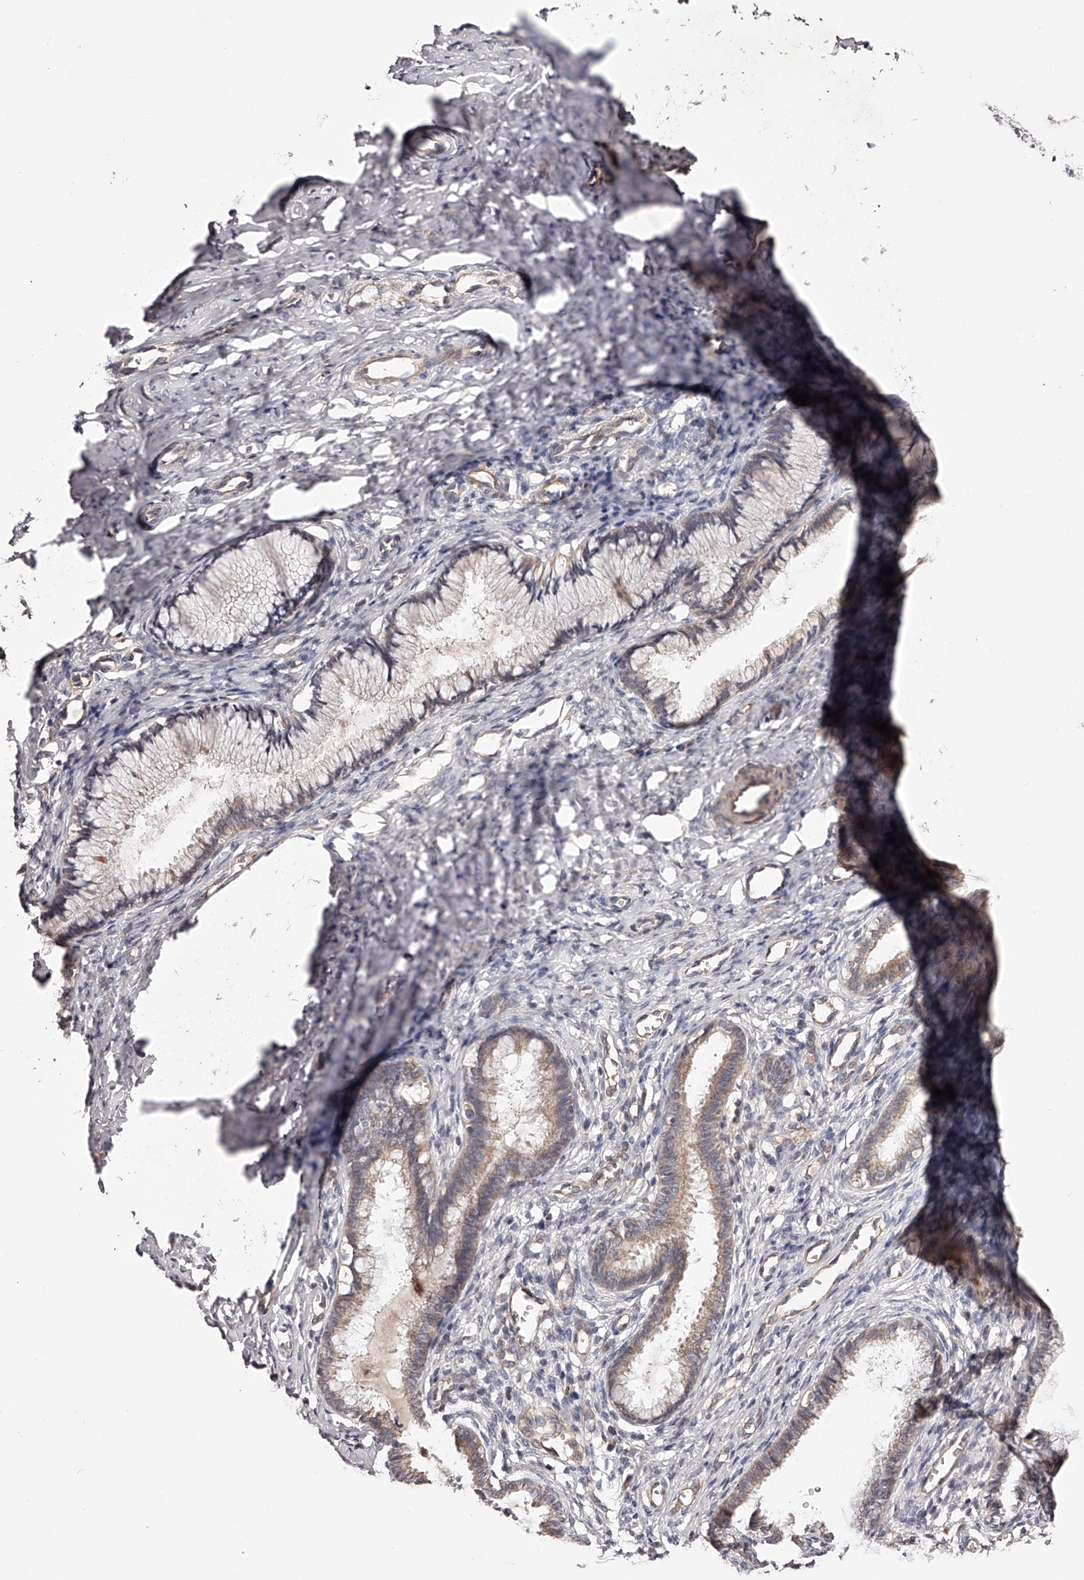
{"staining": {"intensity": "weak", "quantity": "25%-75%", "location": "cytoplasmic/membranous"}, "tissue": "cervix", "cell_type": "Glandular cells", "image_type": "normal", "snomed": [{"axis": "morphology", "description": "Normal tissue, NOS"}, {"axis": "topography", "description": "Cervix"}], "caption": "Human cervix stained for a protein (brown) displays weak cytoplasmic/membranous positive expression in approximately 25%-75% of glandular cells.", "gene": "USP21", "patient": {"sex": "female", "age": 27}}